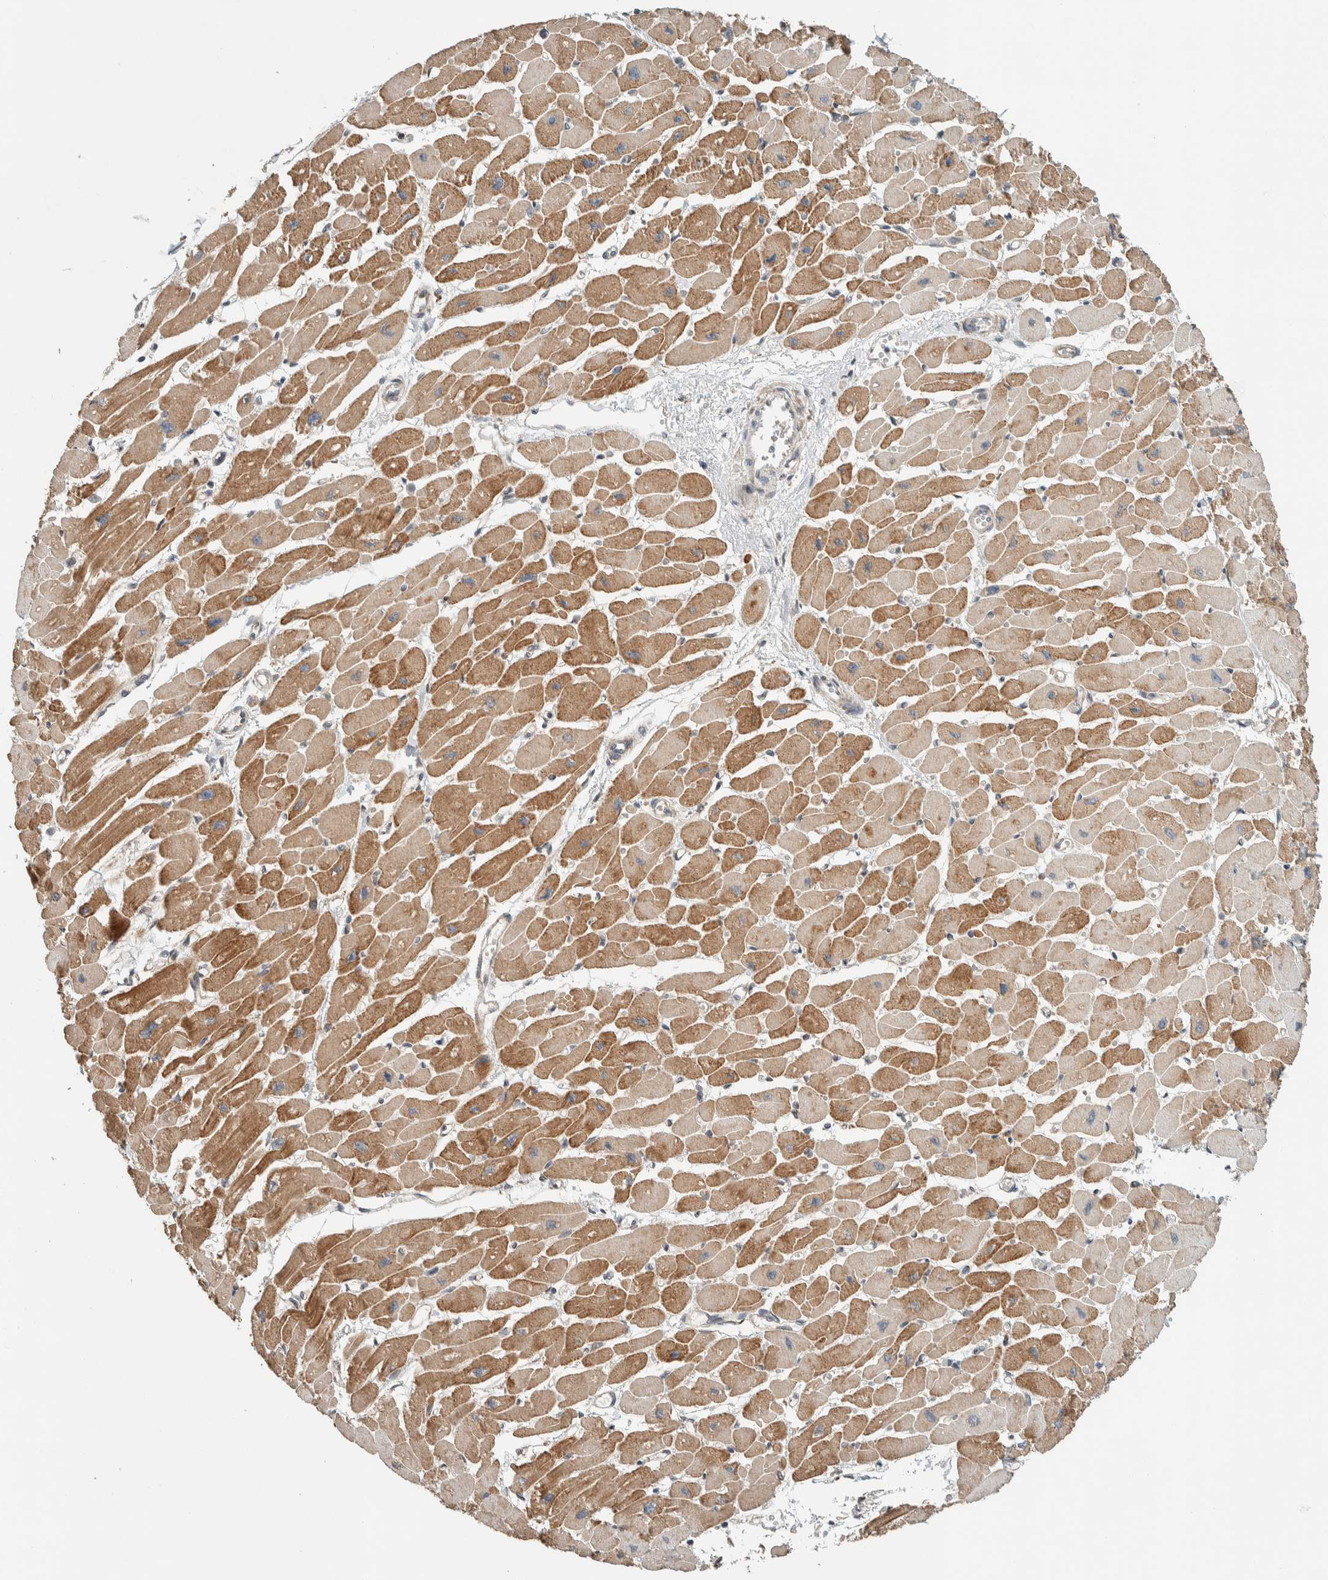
{"staining": {"intensity": "moderate", "quantity": ">75%", "location": "cytoplasmic/membranous"}, "tissue": "heart muscle", "cell_type": "Cardiomyocytes", "image_type": "normal", "snomed": [{"axis": "morphology", "description": "Normal tissue, NOS"}, {"axis": "topography", "description": "Heart"}], "caption": "This photomicrograph exhibits IHC staining of normal human heart muscle, with medium moderate cytoplasmic/membranous expression in approximately >75% of cardiomyocytes.", "gene": "NBR1", "patient": {"sex": "female", "age": 54}}